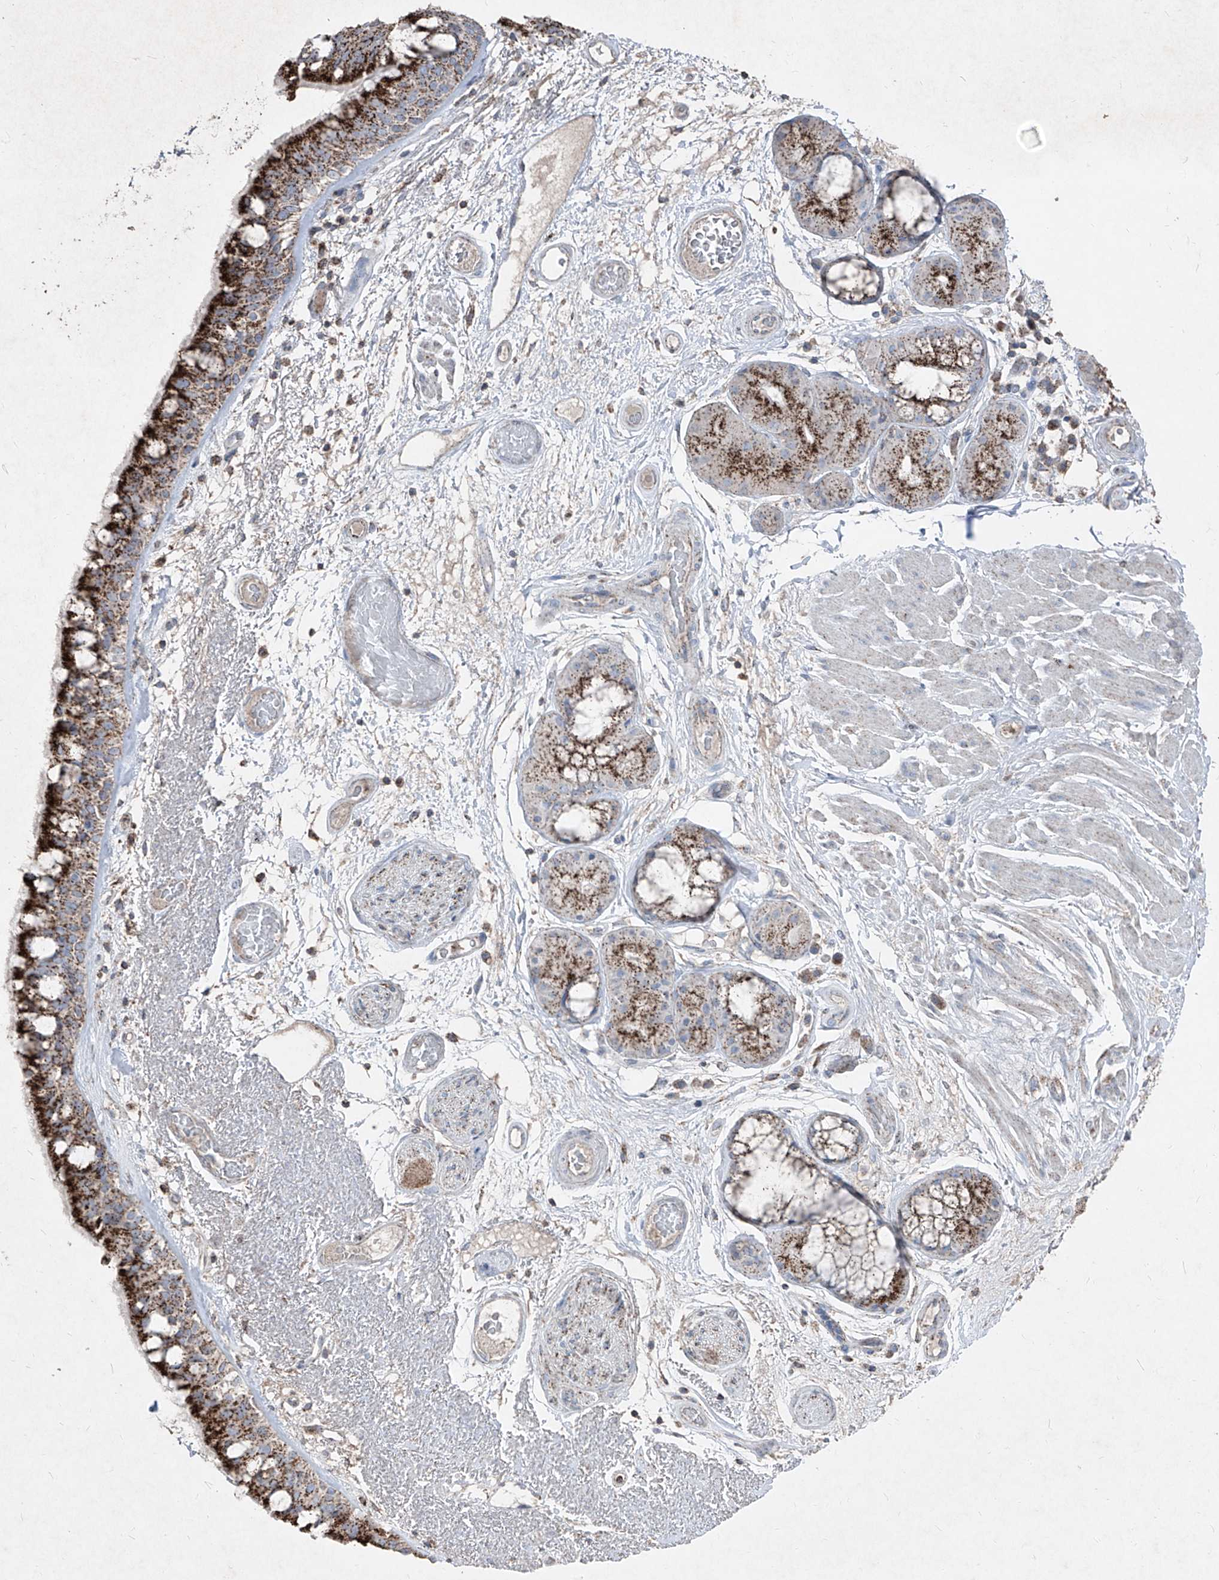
{"staining": {"intensity": "strong", "quantity": ">75%", "location": "cytoplasmic/membranous"}, "tissue": "bronchus", "cell_type": "Respiratory epithelial cells", "image_type": "normal", "snomed": [{"axis": "morphology", "description": "Normal tissue, NOS"}, {"axis": "morphology", "description": "Squamous cell carcinoma, NOS"}, {"axis": "topography", "description": "Lymph node"}, {"axis": "topography", "description": "Bronchus"}, {"axis": "topography", "description": "Lung"}], "caption": "A photomicrograph of bronchus stained for a protein exhibits strong cytoplasmic/membranous brown staining in respiratory epithelial cells. The protein is shown in brown color, while the nuclei are stained blue.", "gene": "ABCD3", "patient": {"sex": "male", "age": 66}}